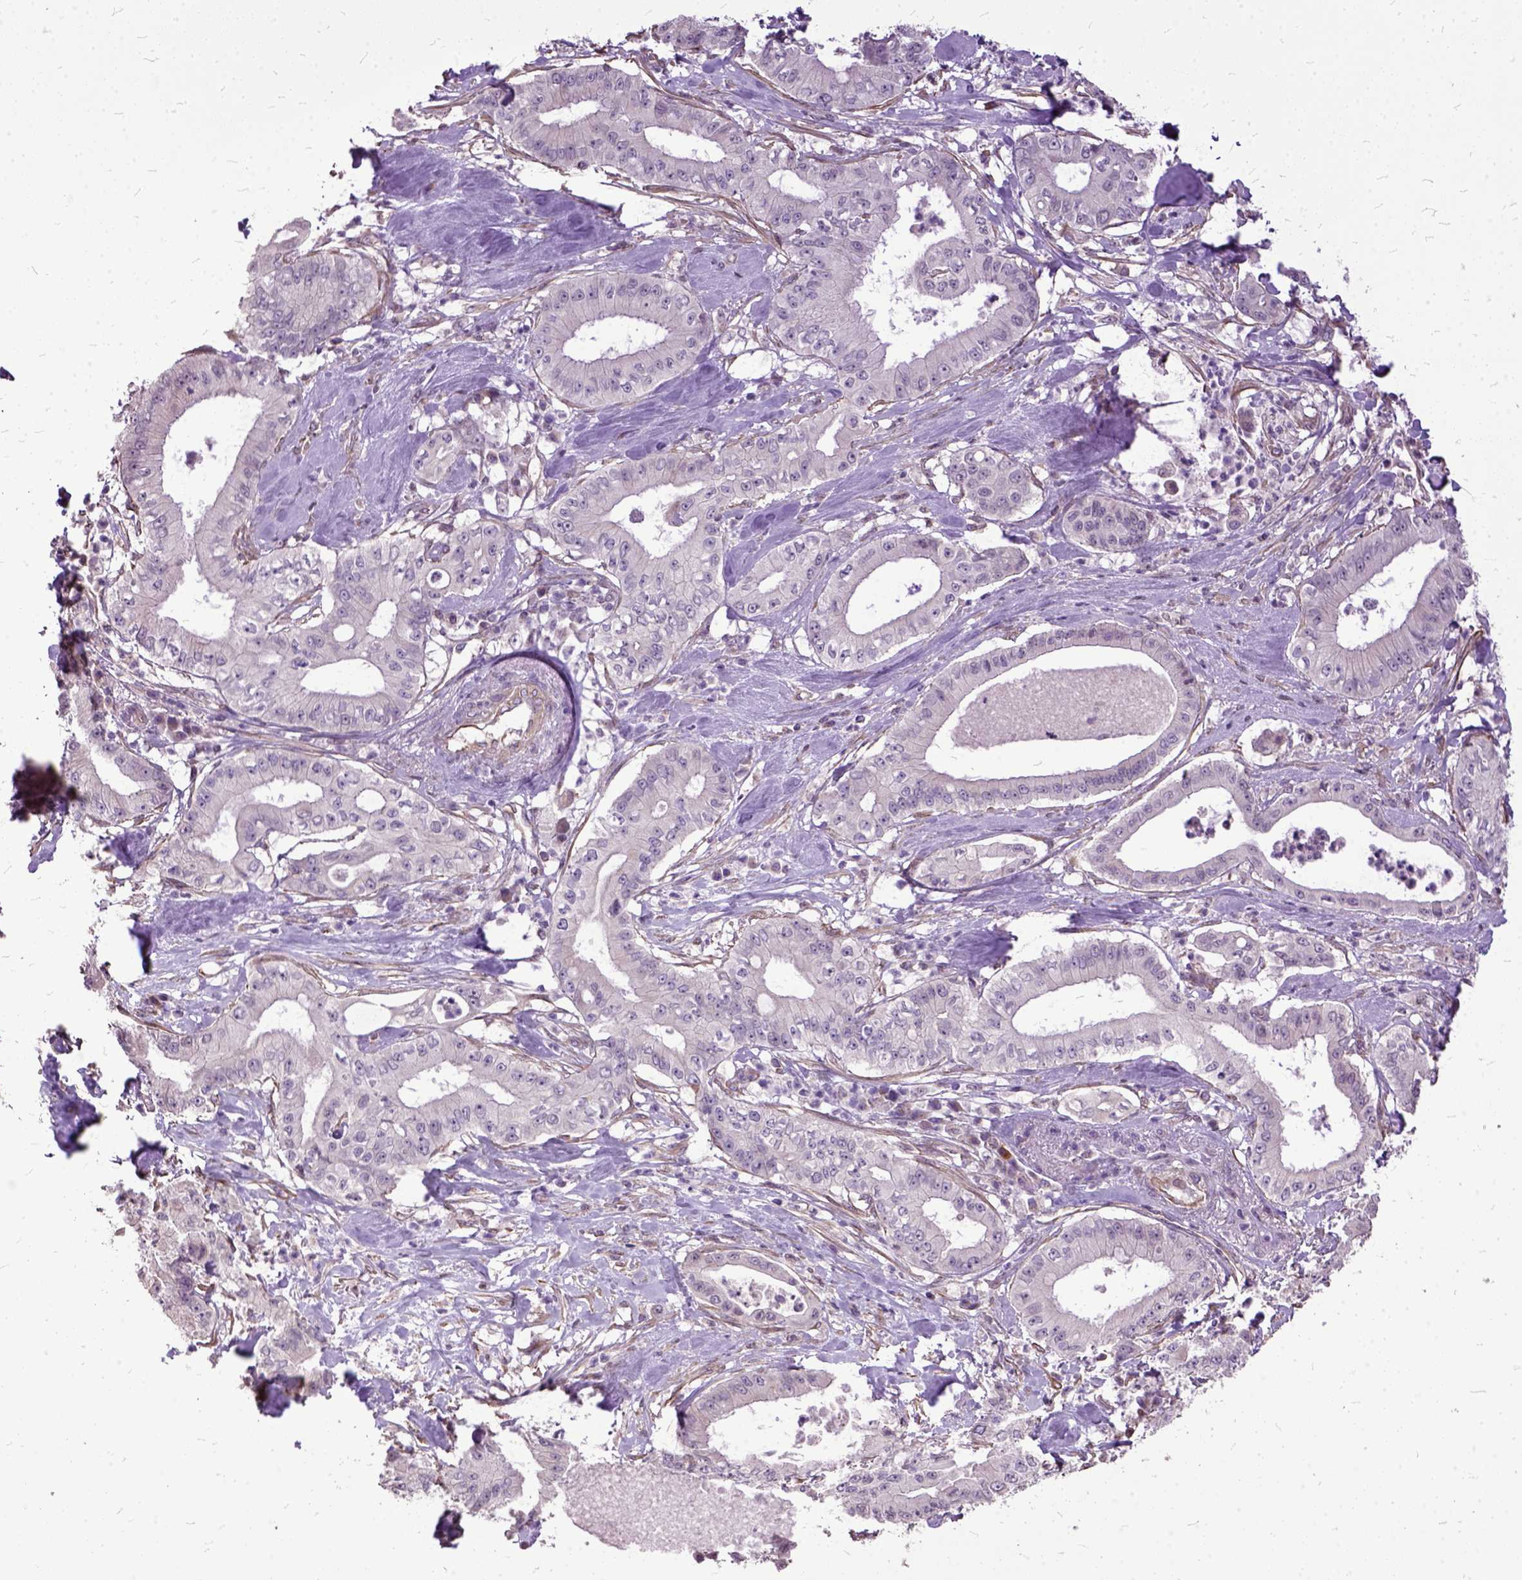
{"staining": {"intensity": "negative", "quantity": "none", "location": "none"}, "tissue": "pancreatic cancer", "cell_type": "Tumor cells", "image_type": "cancer", "snomed": [{"axis": "morphology", "description": "Adenocarcinoma, NOS"}, {"axis": "topography", "description": "Pancreas"}], "caption": "The immunohistochemistry photomicrograph has no significant positivity in tumor cells of pancreatic cancer (adenocarcinoma) tissue.", "gene": "AREG", "patient": {"sex": "male", "age": 71}}